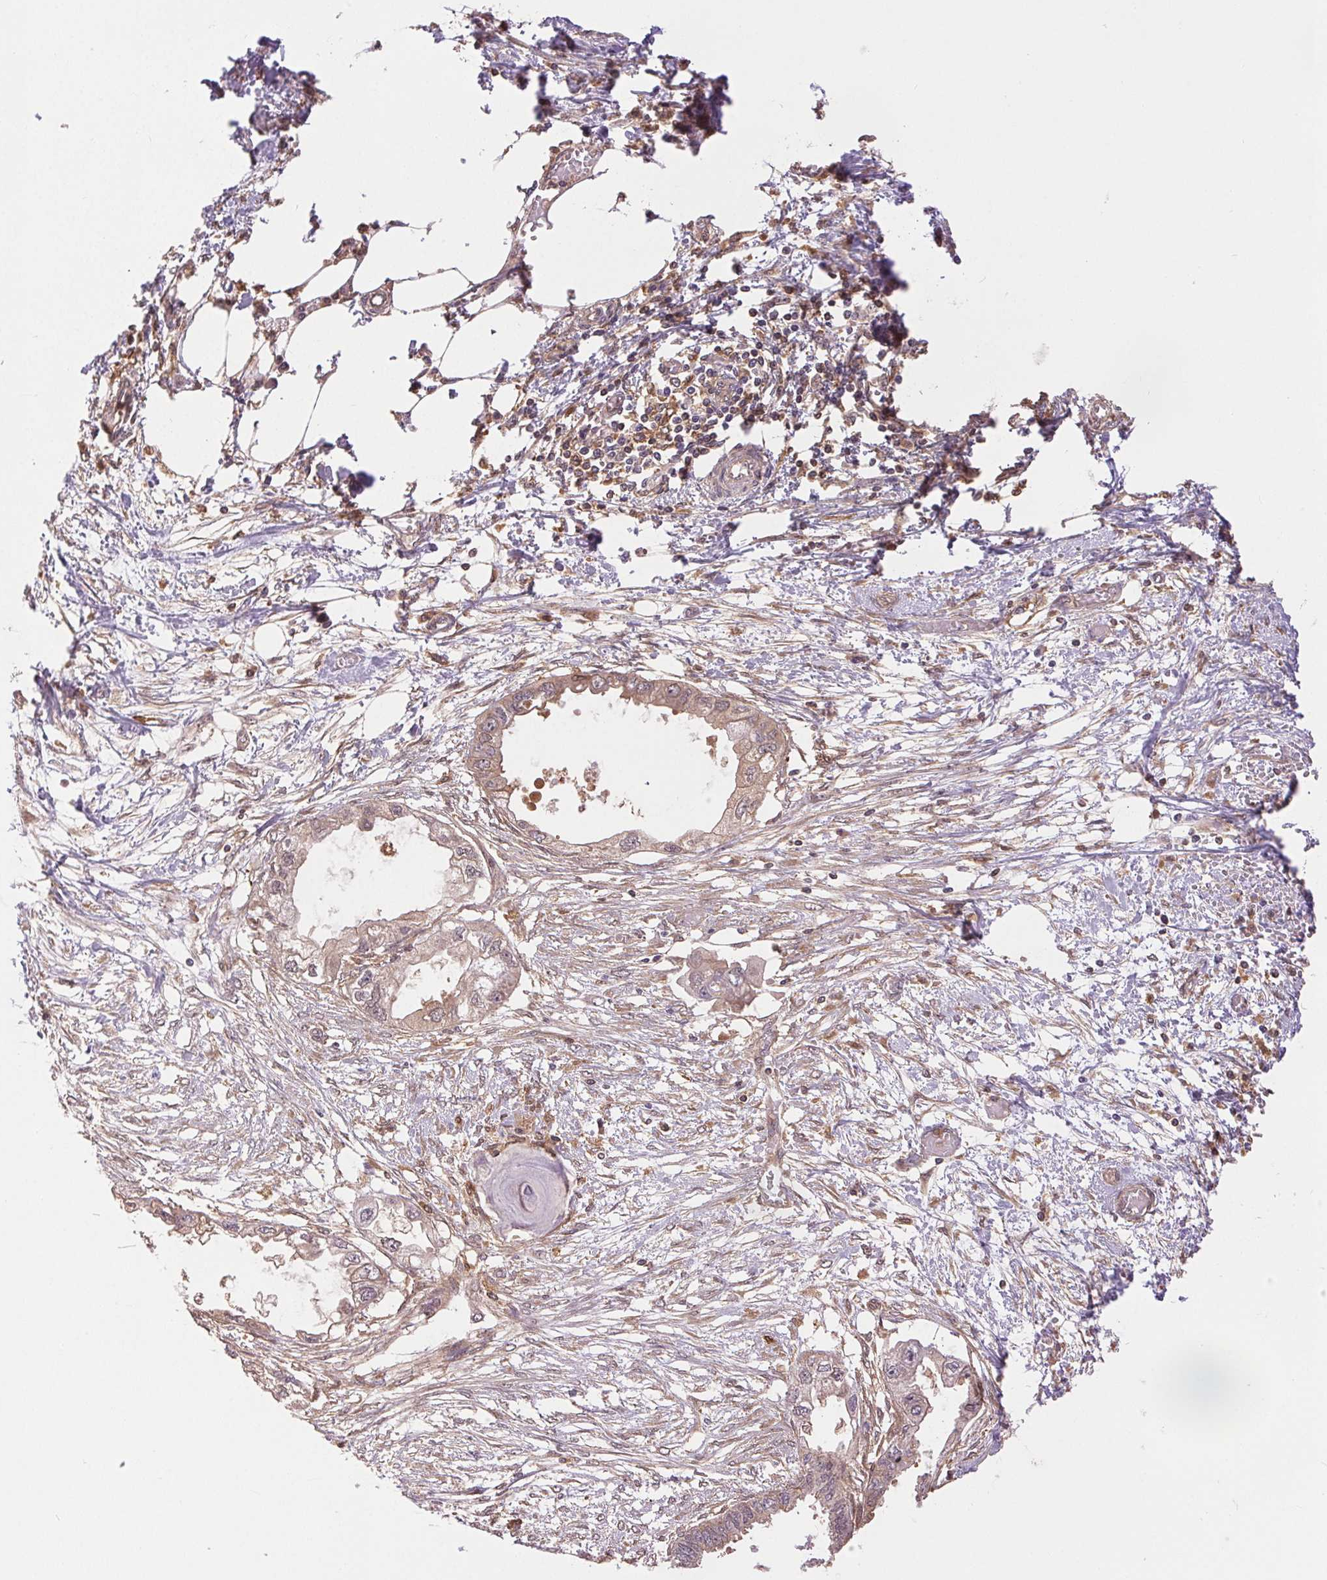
{"staining": {"intensity": "weak", "quantity": "25%-75%", "location": "cytoplasmic/membranous"}, "tissue": "endometrial cancer", "cell_type": "Tumor cells", "image_type": "cancer", "snomed": [{"axis": "morphology", "description": "Adenocarcinoma, NOS"}, {"axis": "morphology", "description": "Adenocarcinoma, metastatic, NOS"}, {"axis": "topography", "description": "Adipose tissue"}, {"axis": "topography", "description": "Endometrium"}], "caption": "This histopathology image reveals endometrial cancer stained with immunohistochemistry to label a protein in brown. The cytoplasmic/membranous of tumor cells show weak positivity for the protein. Nuclei are counter-stained blue.", "gene": "GDI2", "patient": {"sex": "female", "age": 67}}